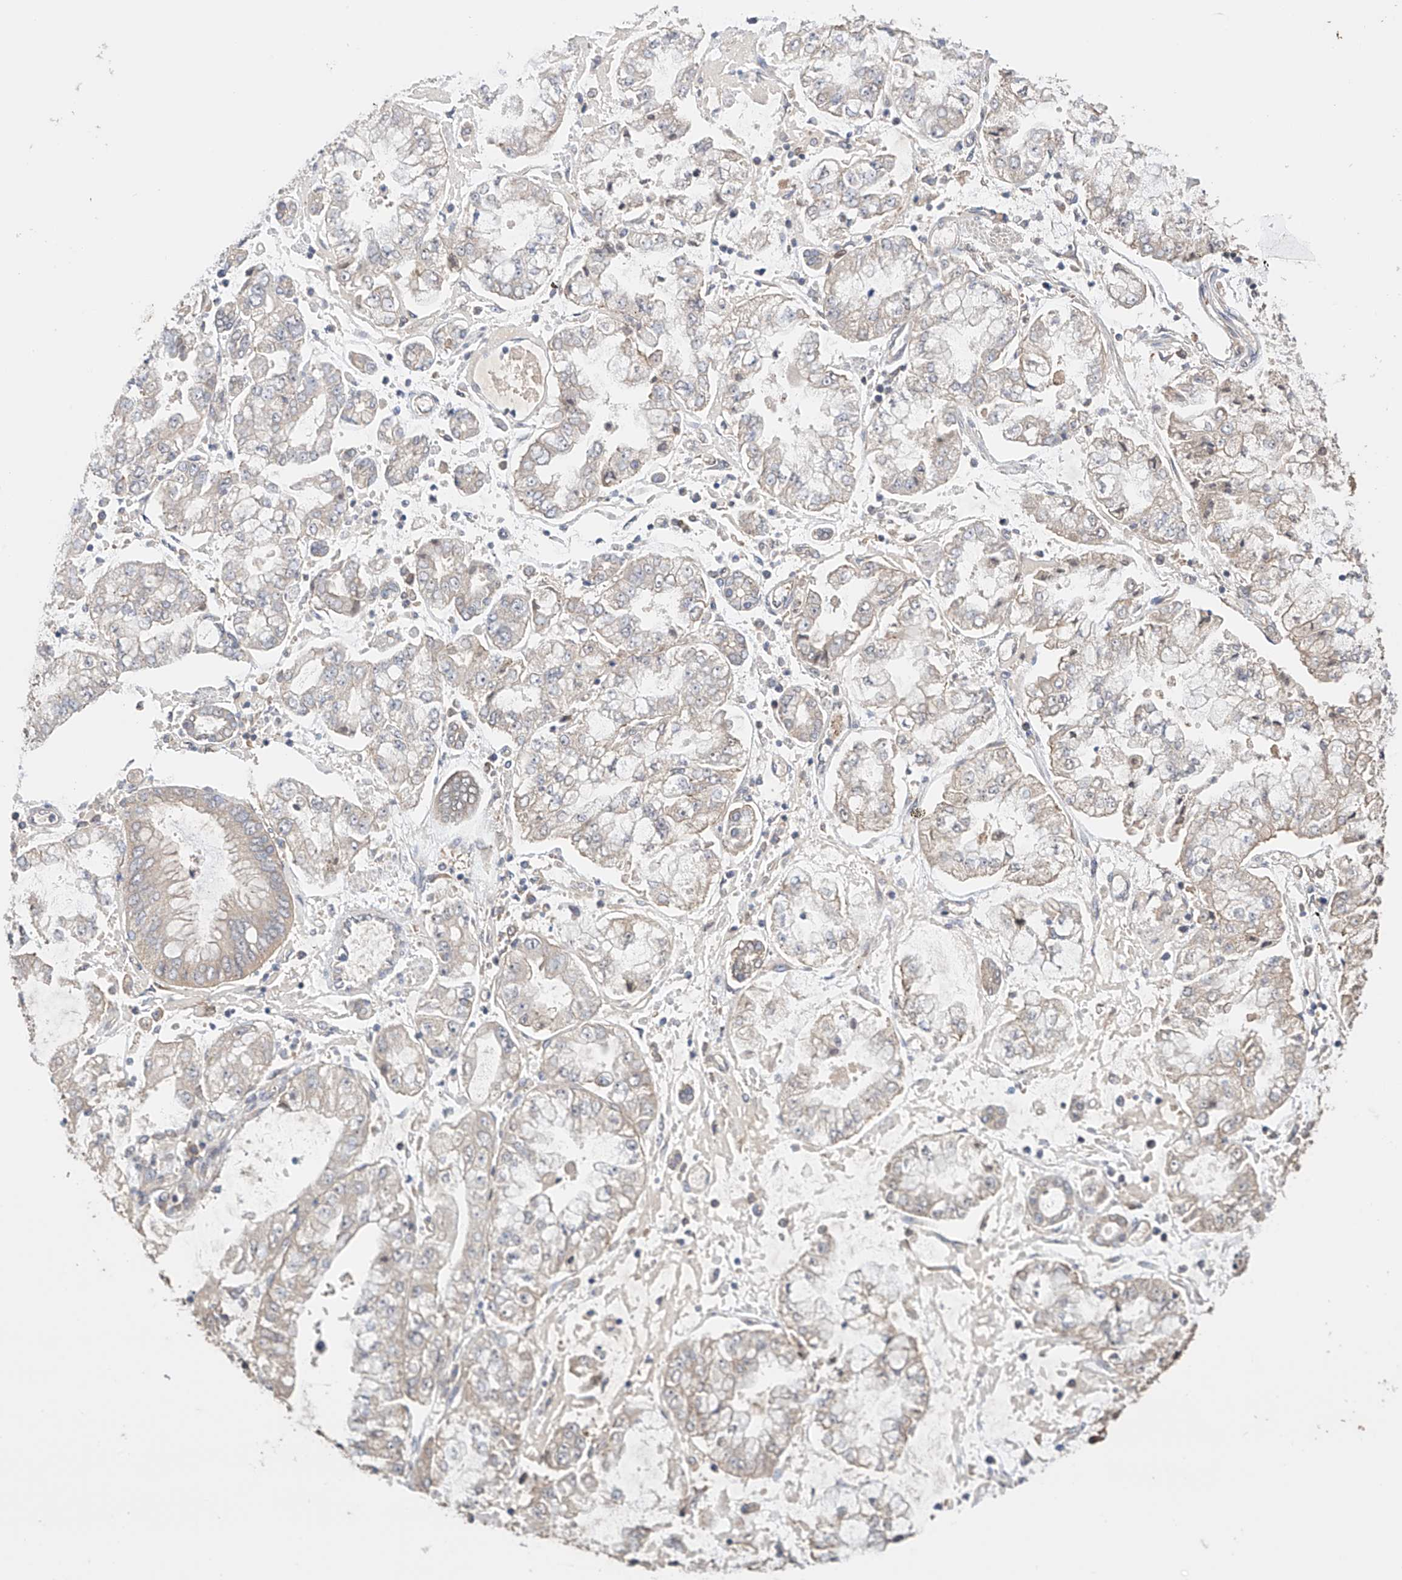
{"staining": {"intensity": "negative", "quantity": "none", "location": "none"}, "tissue": "stomach cancer", "cell_type": "Tumor cells", "image_type": "cancer", "snomed": [{"axis": "morphology", "description": "Adenocarcinoma, NOS"}, {"axis": "topography", "description": "Stomach"}], "caption": "Protein analysis of adenocarcinoma (stomach) shows no significant positivity in tumor cells.", "gene": "ZFHX2", "patient": {"sex": "male", "age": 76}}